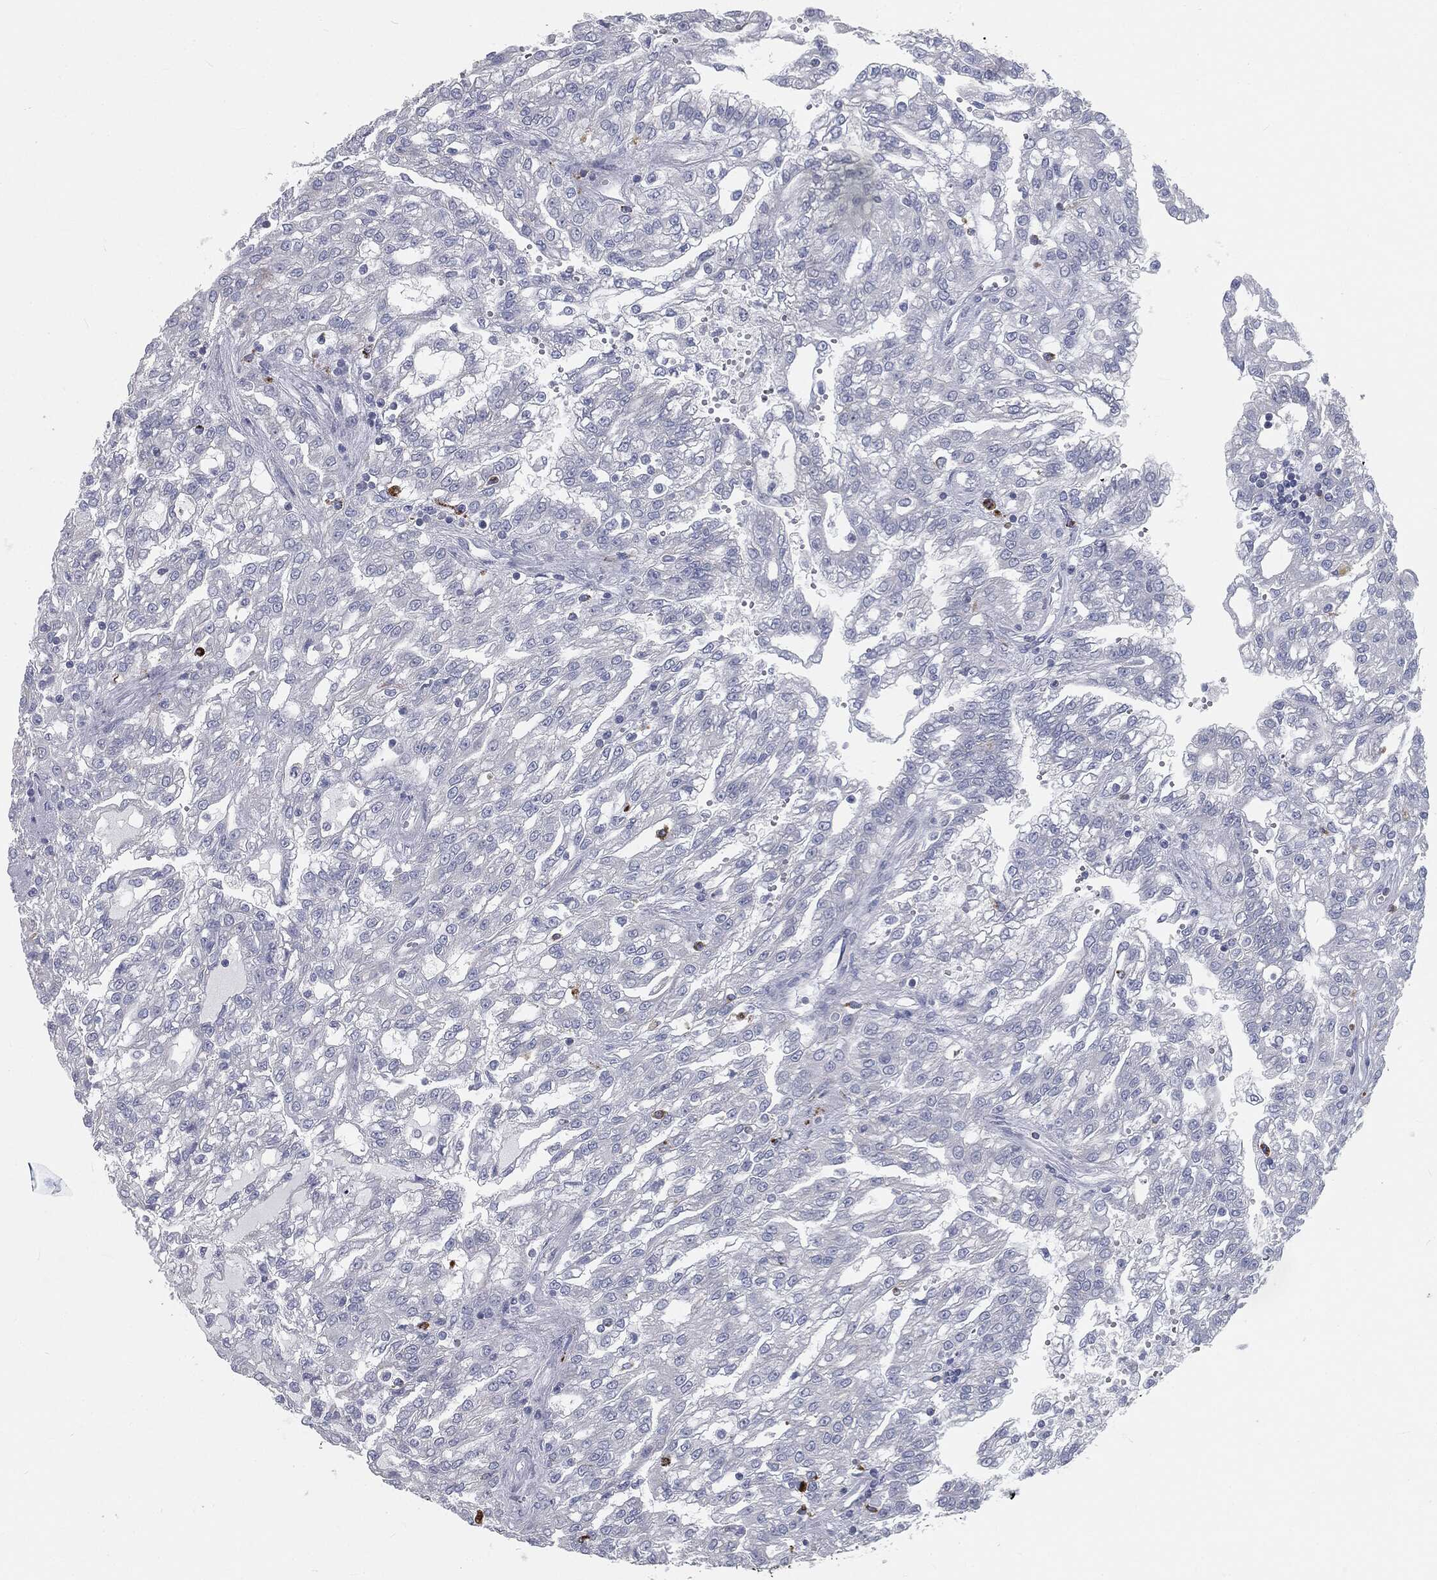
{"staining": {"intensity": "negative", "quantity": "none", "location": "none"}, "tissue": "renal cancer", "cell_type": "Tumor cells", "image_type": "cancer", "snomed": [{"axis": "morphology", "description": "Adenocarcinoma, NOS"}, {"axis": "topography", "description": "Kidney"}], "caption": "The immunohistochemistry (IHC) image has no significant expression in tumor cells of adenocarcinoma (renal) tissue.", "gene": "CAV3", "patient": {"sex": "male", "age": 63}}